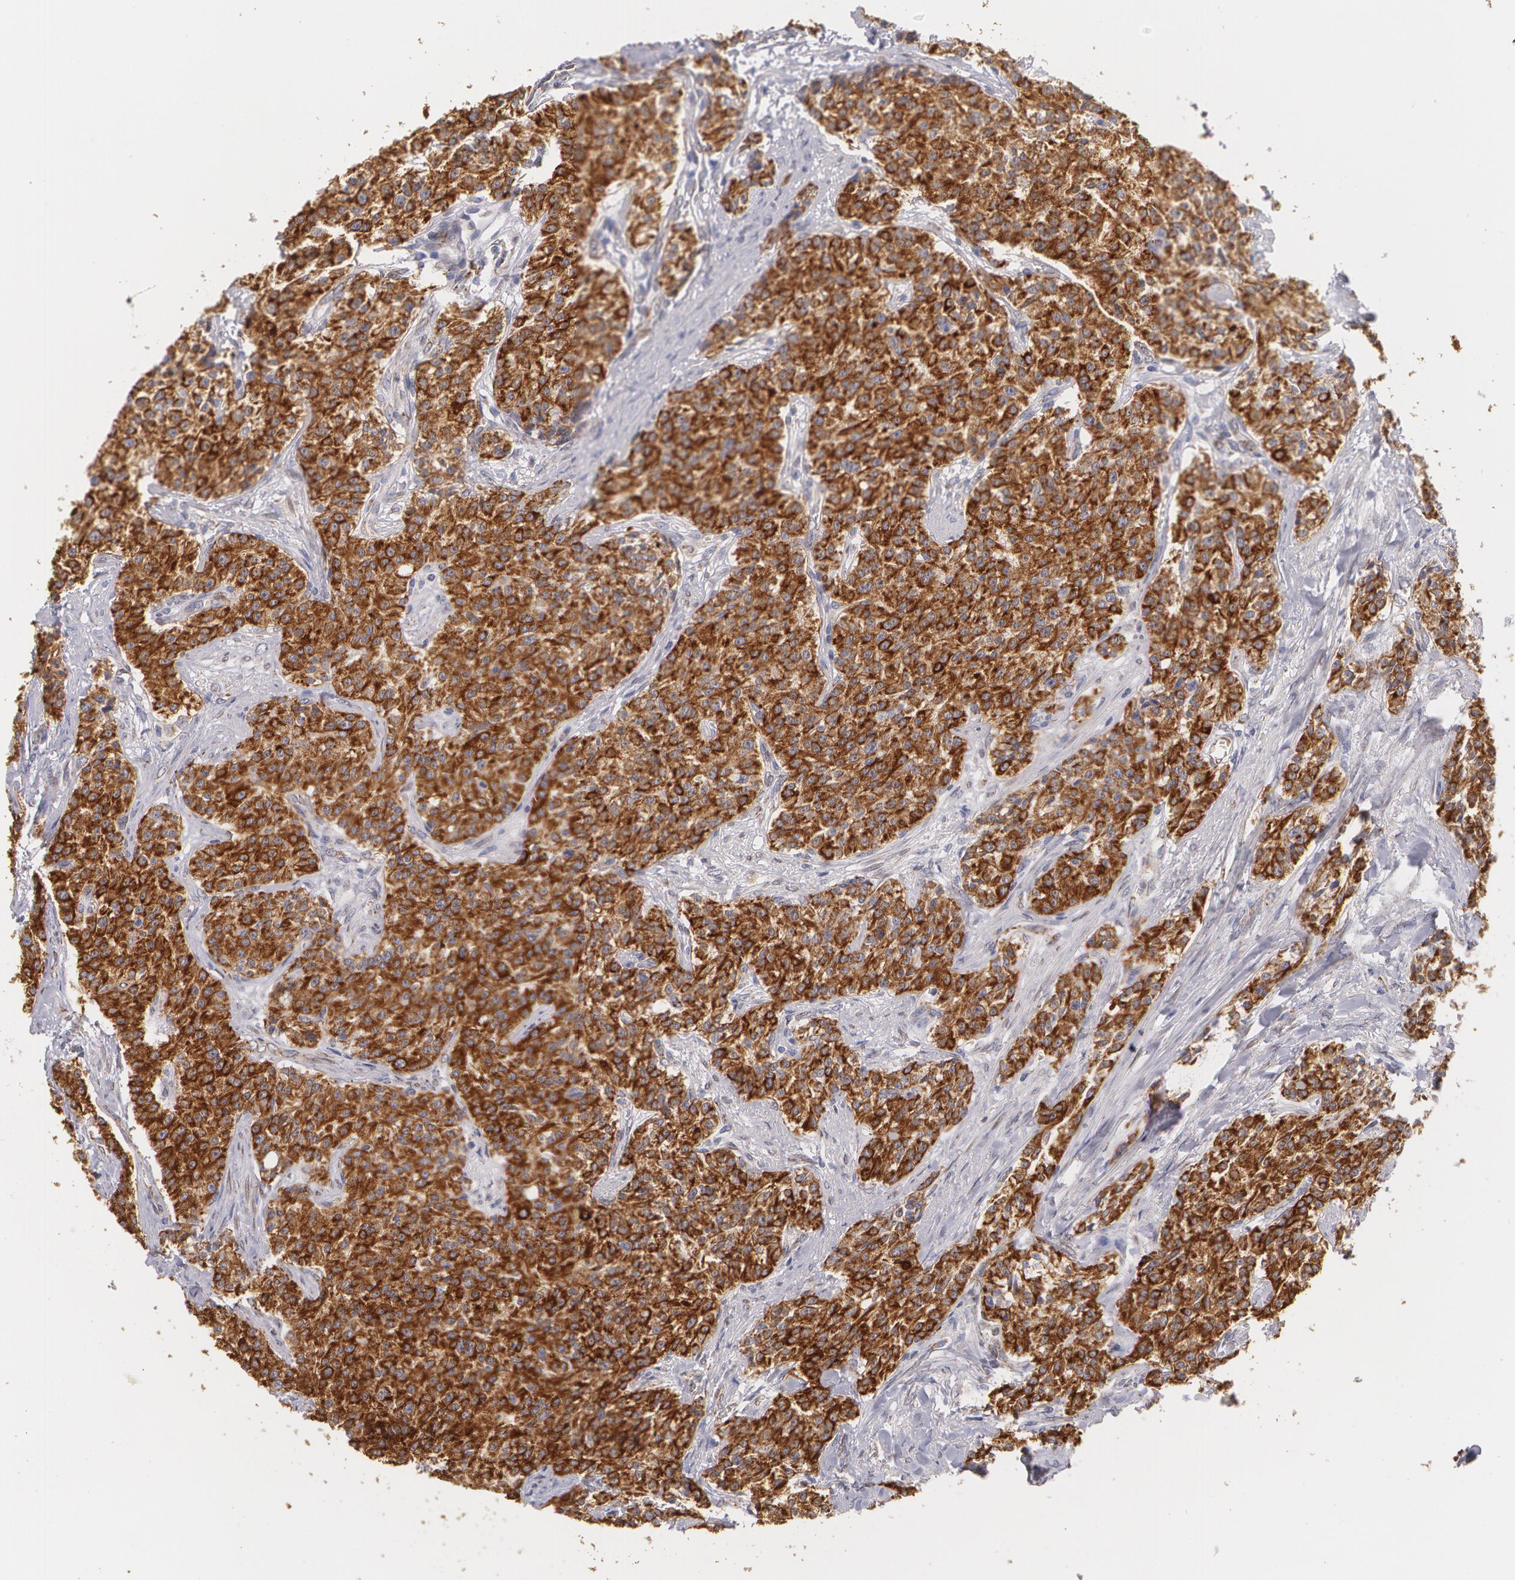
{"staining": {"intensity": "strong", "quantity": ">75%", "location": "cytoplasmic/membranous"}, "tissue": "carcinoid", "cell_type": "Tumor cells", "image_type": "cancer", "snomed": [{"axis": "morphology", "description": "Carcinoid, malignant, NOS"}, {"axis": "topography", "description": "Stomach"}], "caption": "IHC histopathology image of human malignant carcinoid stained for a protein (brown), which shows high levels of strong cytoplasmic/membranous expression in approximately >75% of tumor cells.", "gene": "KRT18", "patient": {"sex": "female", "age": 76}}